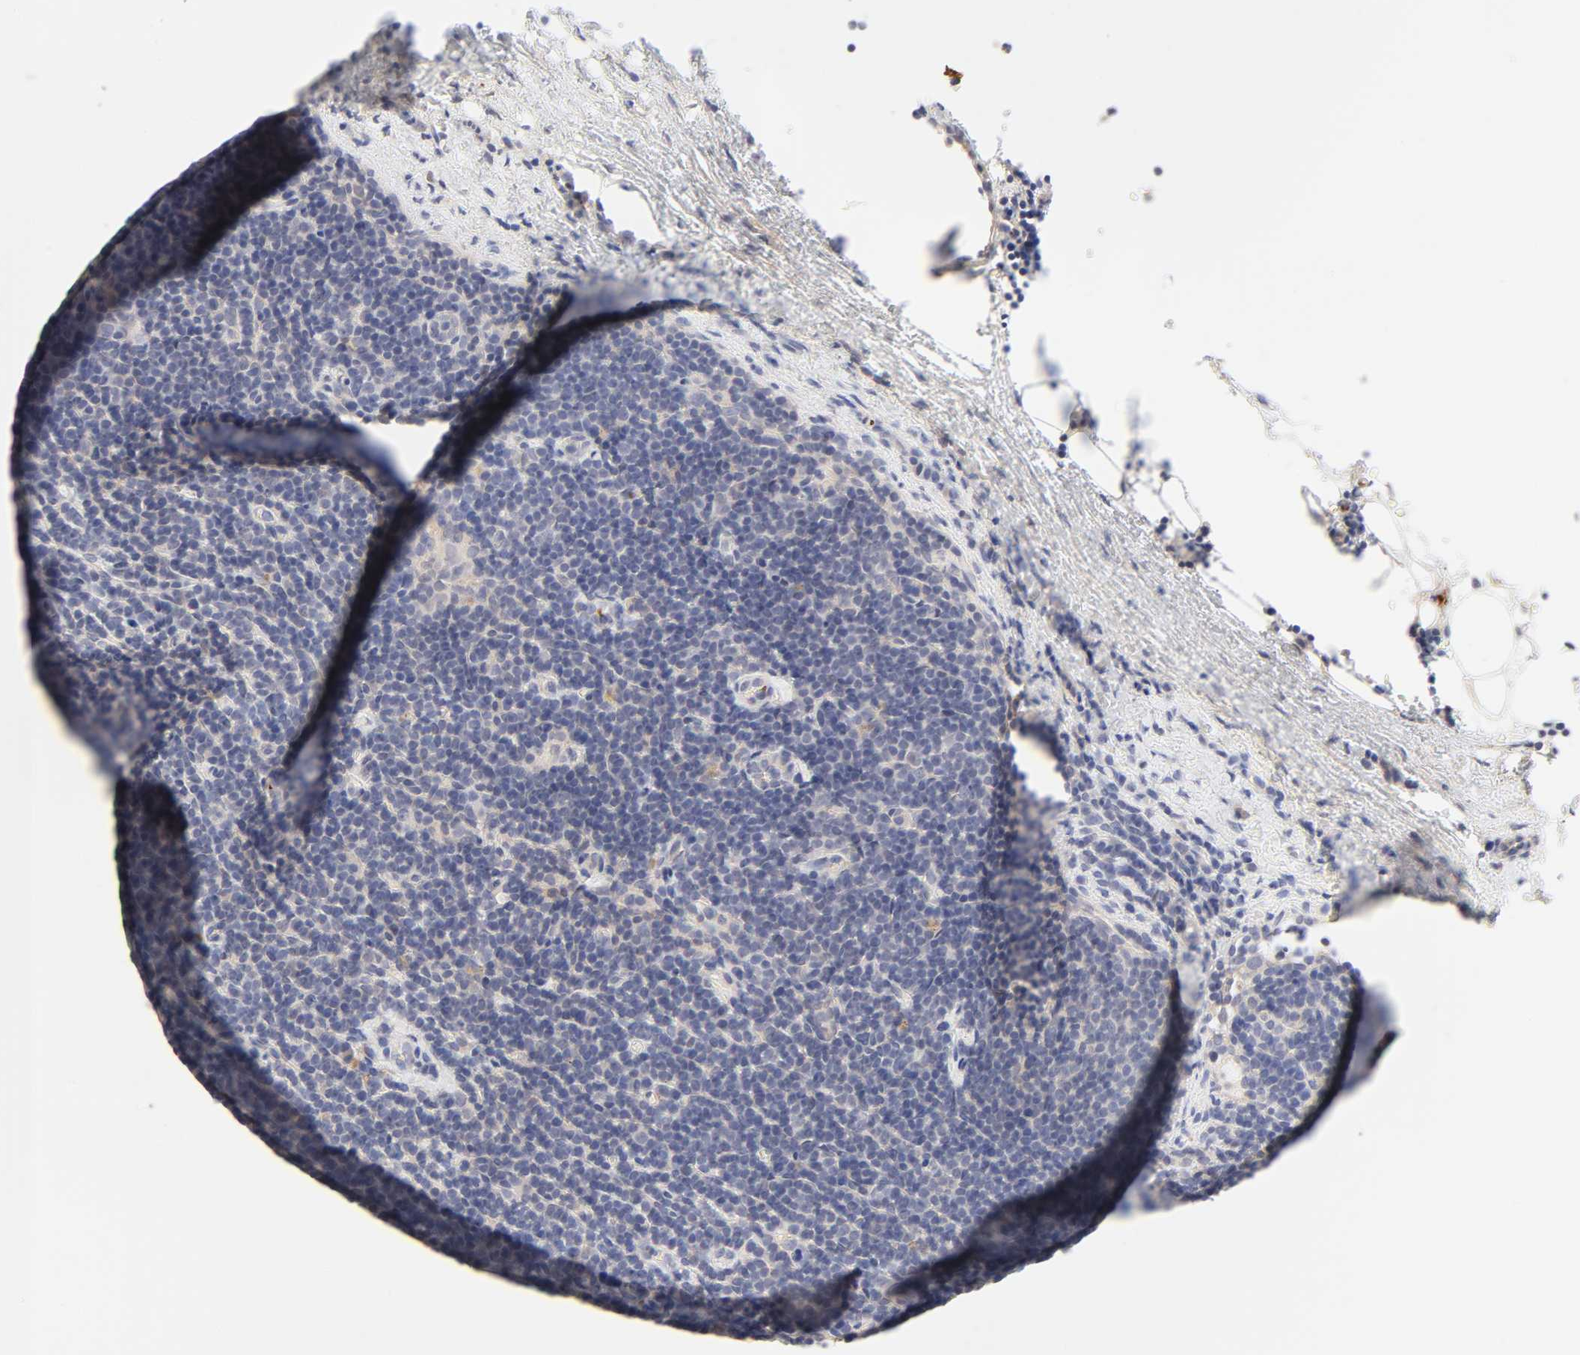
{"staining": {"intensity": "moderate", "quantity": "25%-75%", "location": "cytoplasmic/membranous"}, "tissue": "lymphoma", "cell_type": "Tumor cells", "image_type": "cancer", "snomed": [{"axis": "morphology", "description": "Malignant lymphoma, non-Hodgkin's type, Low grade"}, {"axis": "topography", "description": "Lymph node"}], "caption": "Immunohistochemical staining of lymphoma exhibits medium levels of moderate cytoplasmic/membranous protein positivity in approximately 25%-75% of tumor cells.", "gene": "CYP4B1", "patient": {"sex": "male", "age": 70}}